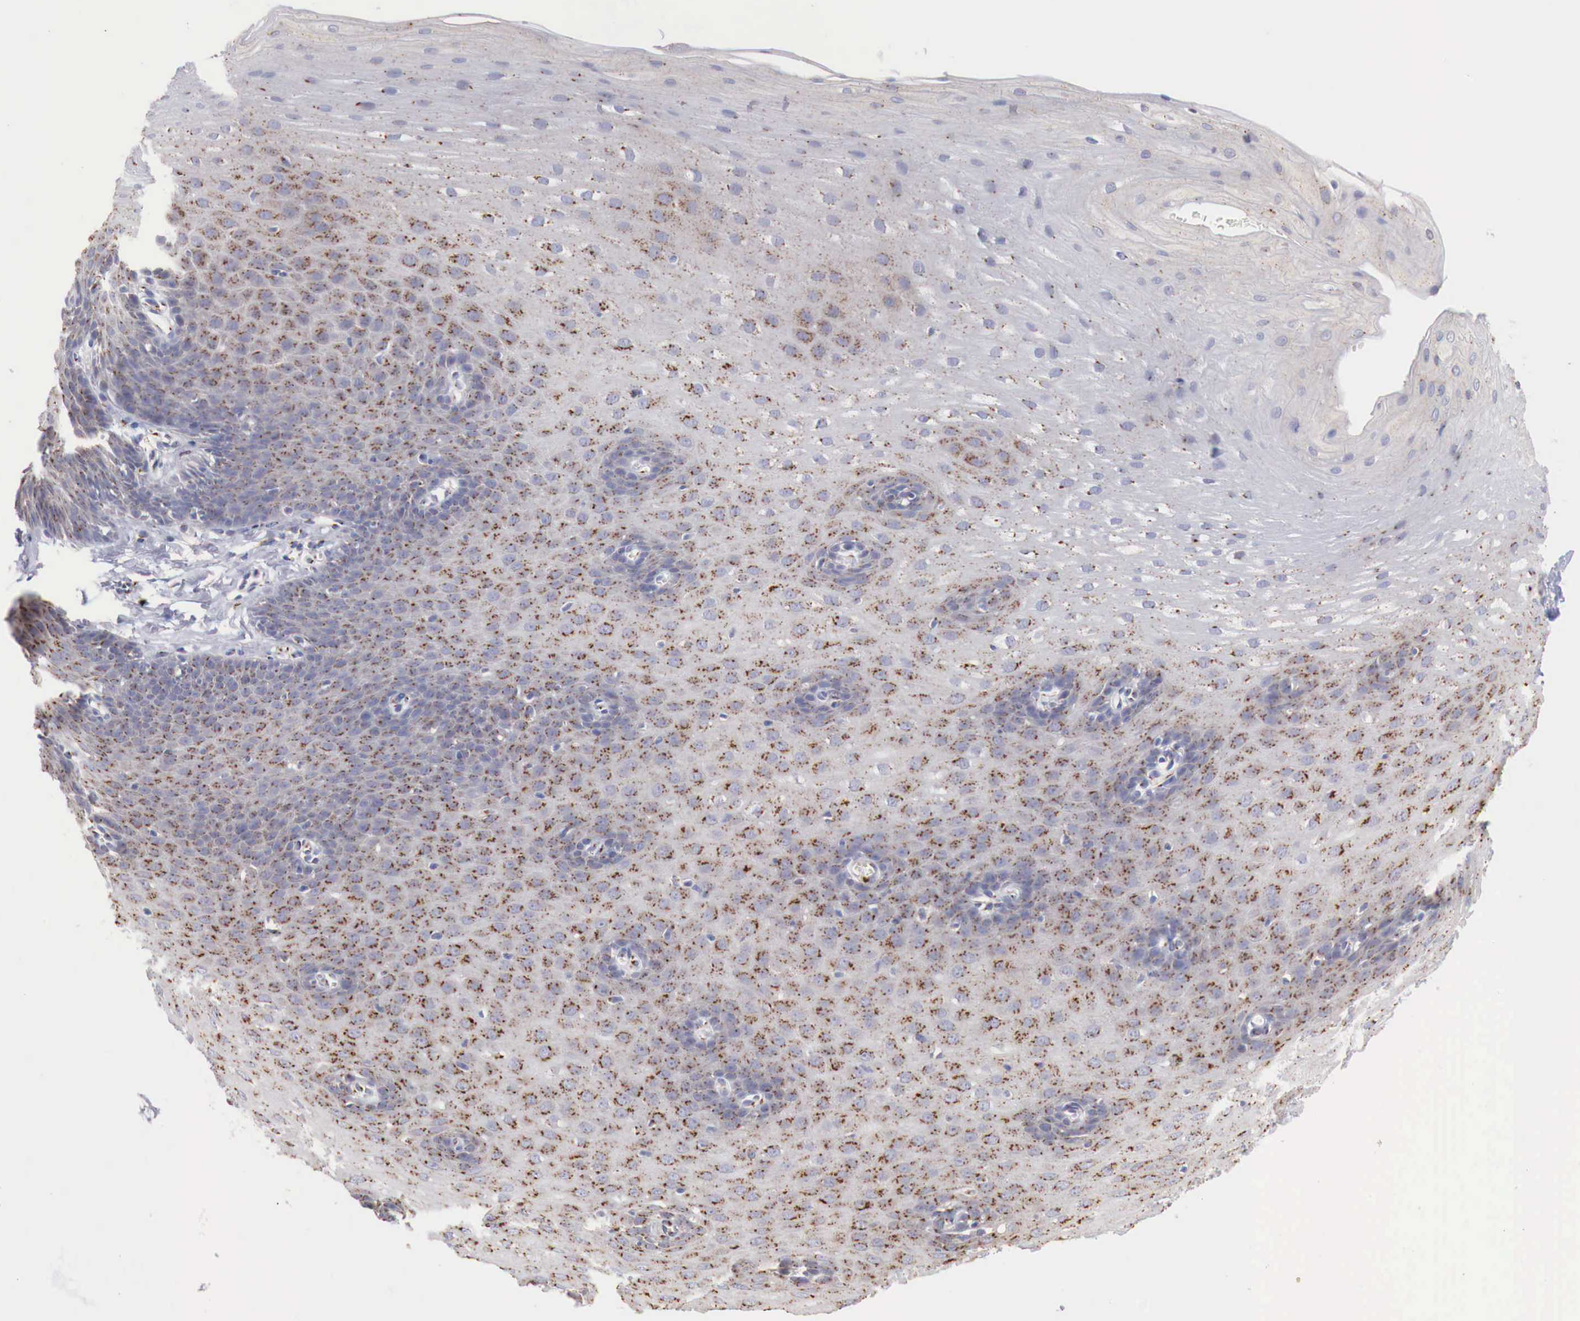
{"staining": {"intensity": "moderate", "quantity": "25%-75%", "location": "cytoplasmic/membranous"}, "tissue": "esophagus", "cell_type": "Squamous epithelial cells", "image_type": "normal", "snomed": [{"axis": "morphology", "description": "Normal tissue, NOS"}, {"axis": "topography", "description": "Esophagus"}], "caption": "Squamous epithelial cells exhibit medium levels of moderate cytoplasmic/membranous expression in about 25%-75% of cells in unremarkable esophagus. The protein is stained brown, and the nuclei are stained in blue (DAB IHC with brightfield microscopy, high magnification).", "gene": "SYAP1", "patient": {"sex": "male", "age": 70}}